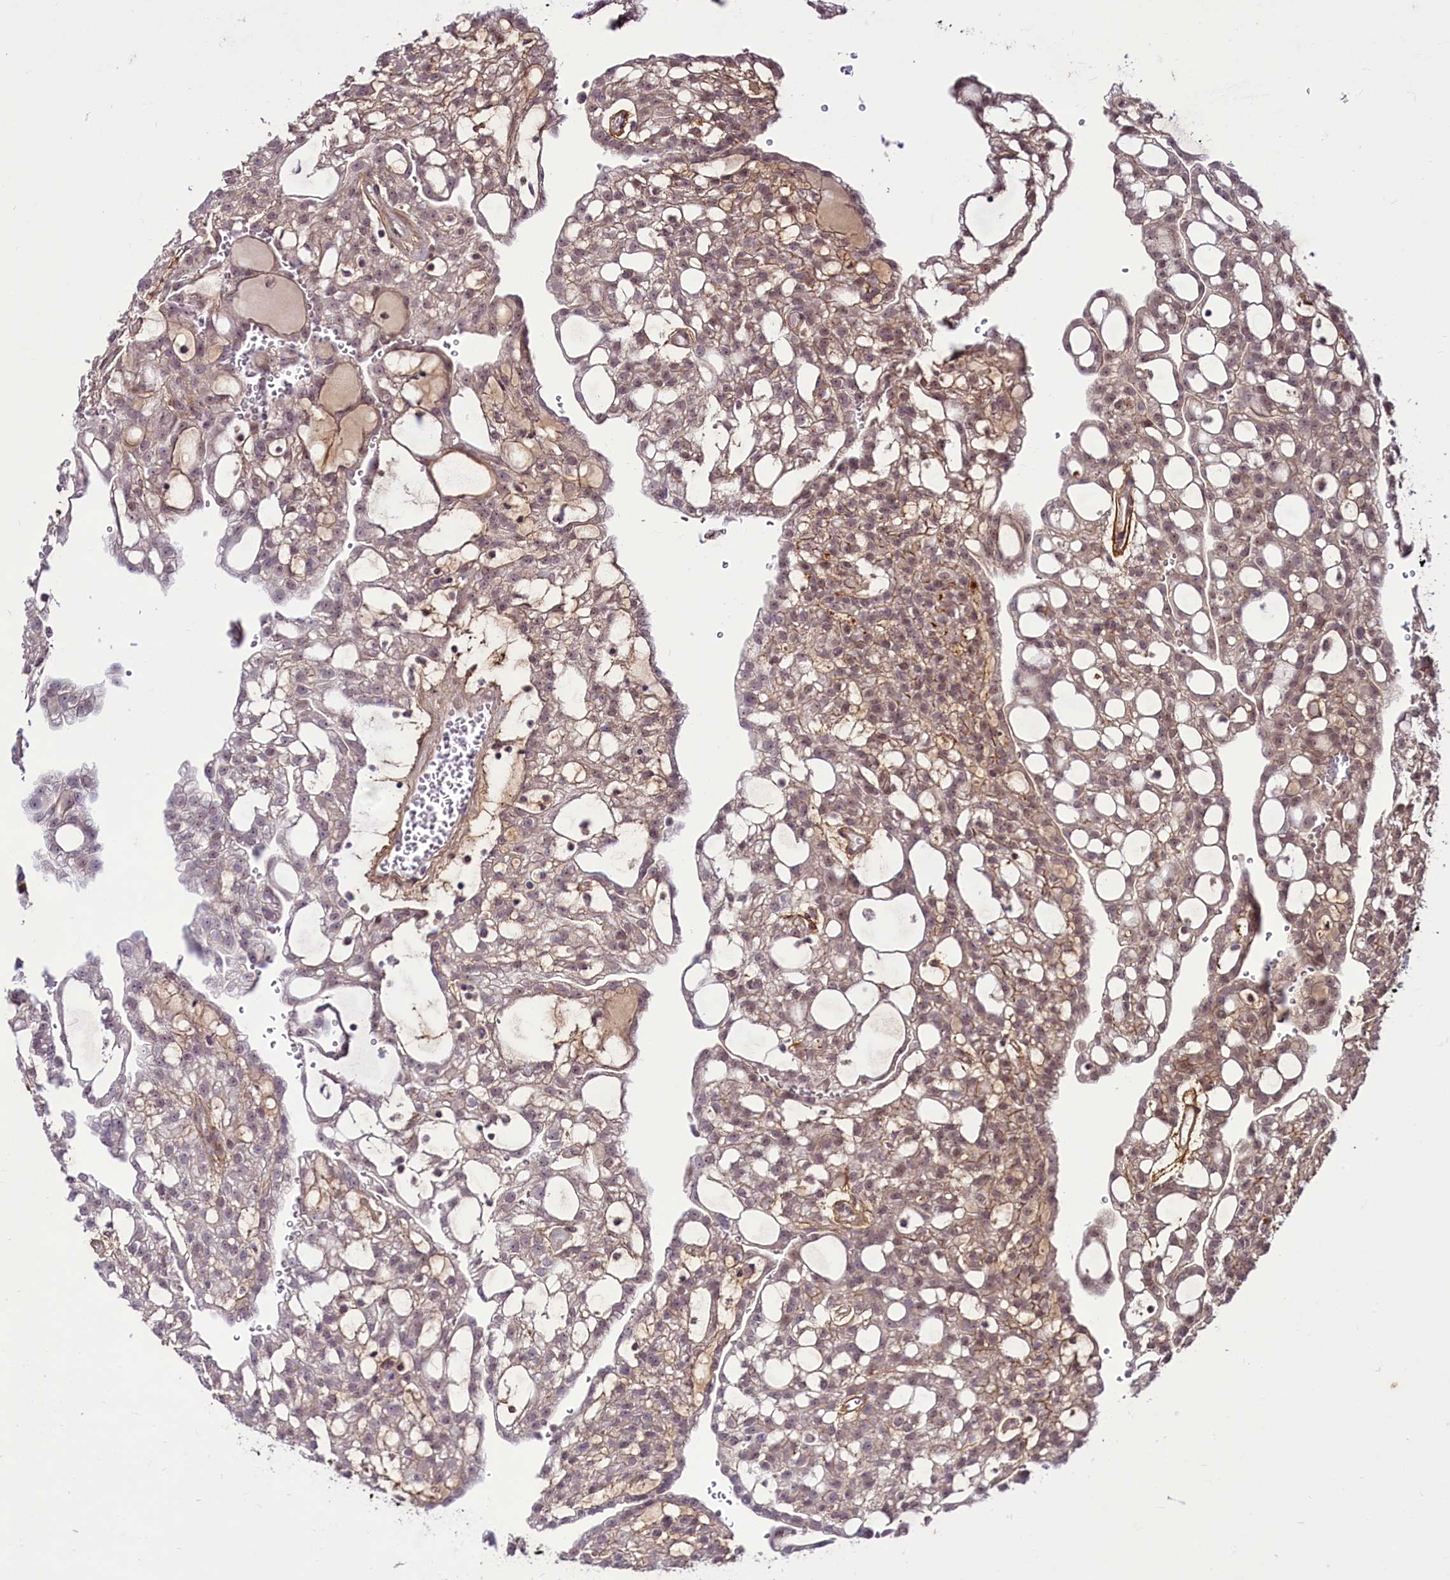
{"staining": {"intensity": "weak", "quantity": "25%-75%", "location": "cytoplasmic/membranous,nuclear"}, "tissue": "renal cancer", "cell_type": "Tumor cells", "image_type": "cancer", "snomed": [{"axis": "morphology", "description": "Adenocarcinoma, NOS"}, {"axis": "topography", "description": "Kidney"}], "caption": "Immunohistochemical staining of renal cancer reveals weak cytoplasmic/membranous and nuclear protein expression in approximately 25%-75% of tumor cells.", "gene": "RSBN1", "patient": {"sex": "male", "age": 63}}